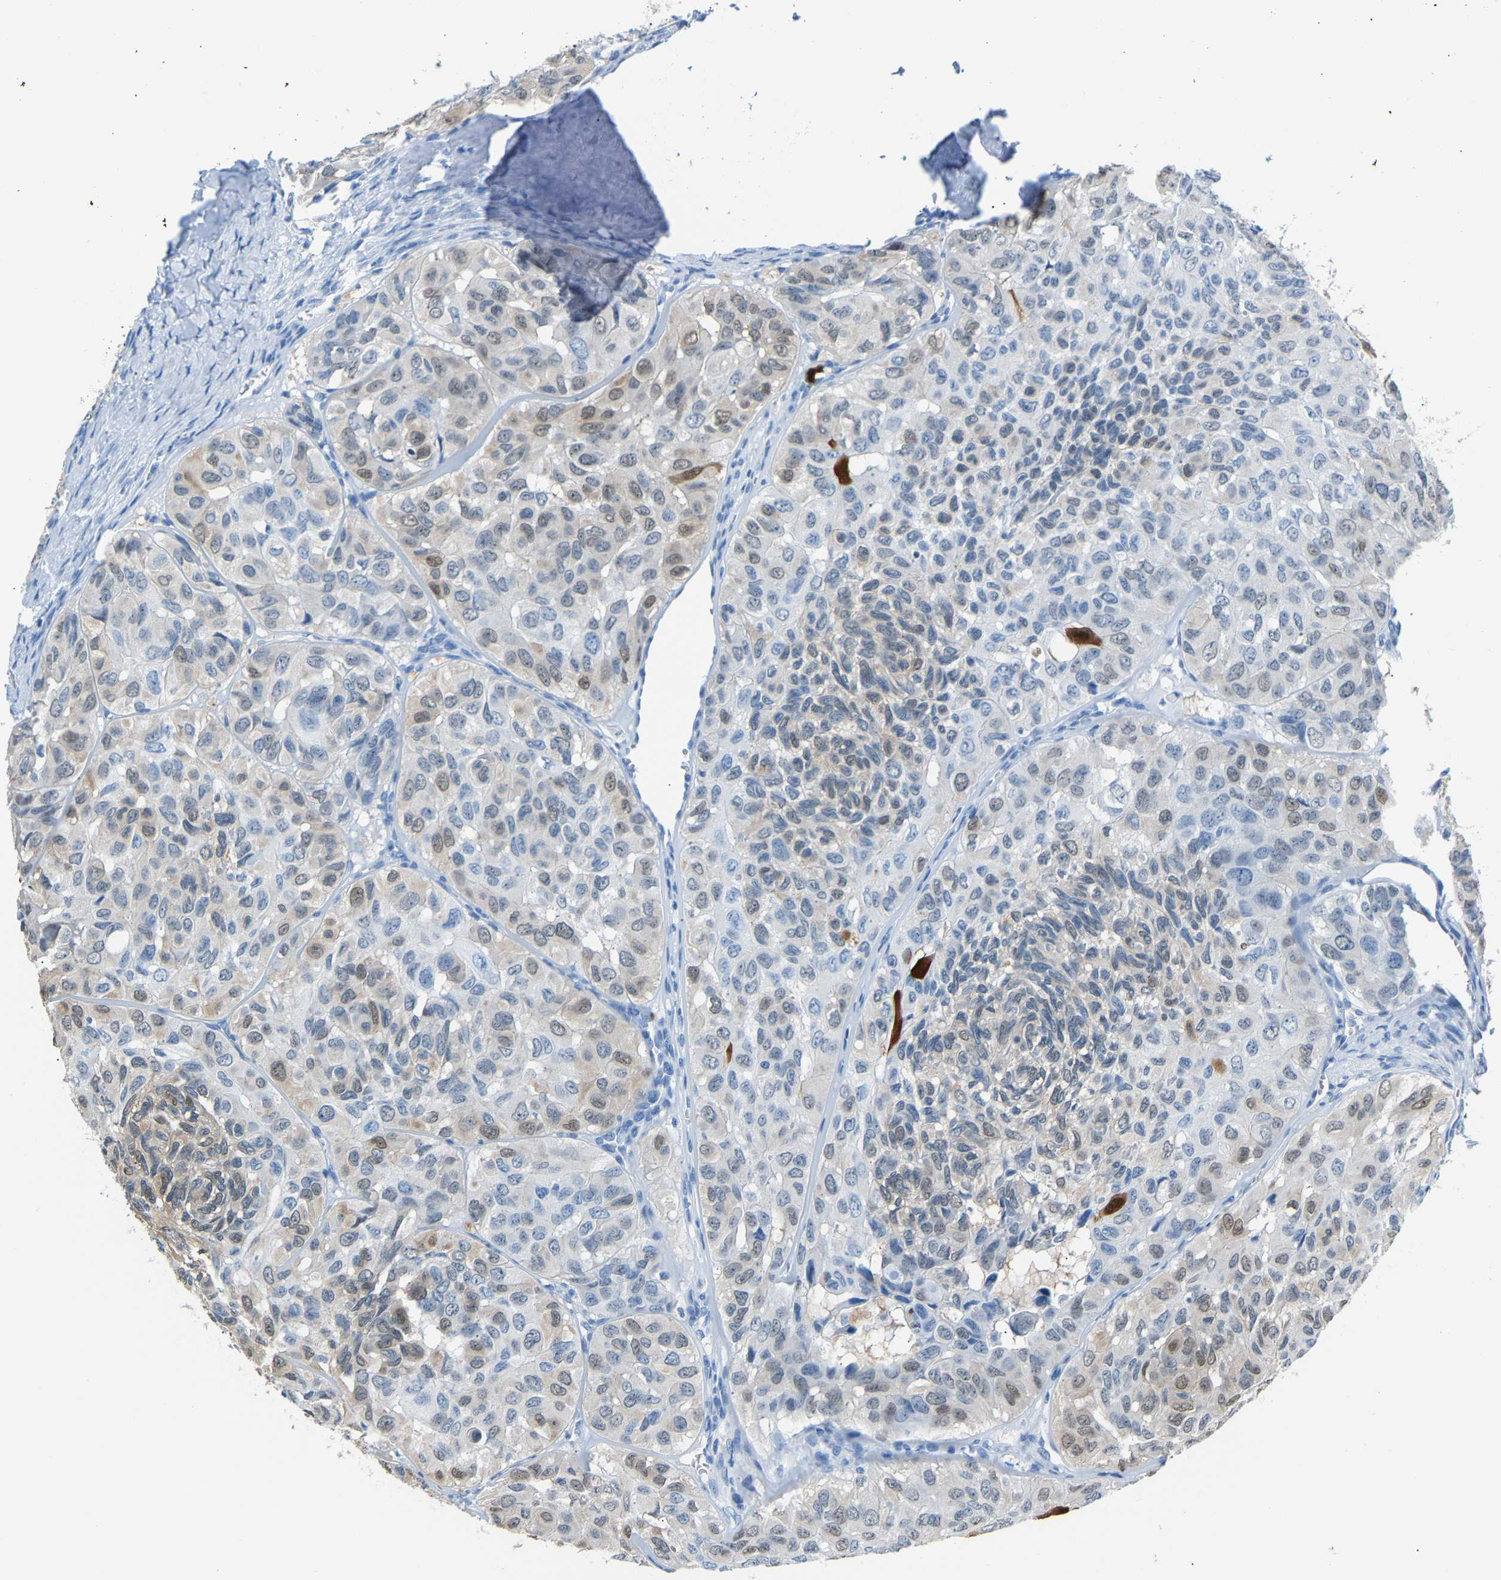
{"staining": {"intensity": "weak", "quantity": "<25%", "location": "cytoplasmic/membranous"}, "tissue": "head and neck cancer", "cell_type": "Tumor cells", "image_type": "cancer", "snomed": [{"axis": "morphology", "description": "Adenocarcinoma, NOS"}, {"axis": "topography", "description": "Salivary gland, NOS"}, {"axis": "topography", "description": "Head-Neck"}], "caption": "High magnification brightfield microscopy of head and neck cancer (adenocarcinoma) stained with DAB (3,3'-diaminobenzidine) (brown) and counterstained with hematoxylin (blue): tumor cells show no significant staining.", "gene": "S100P", "patient": {"sex": "female", "age": 76}}